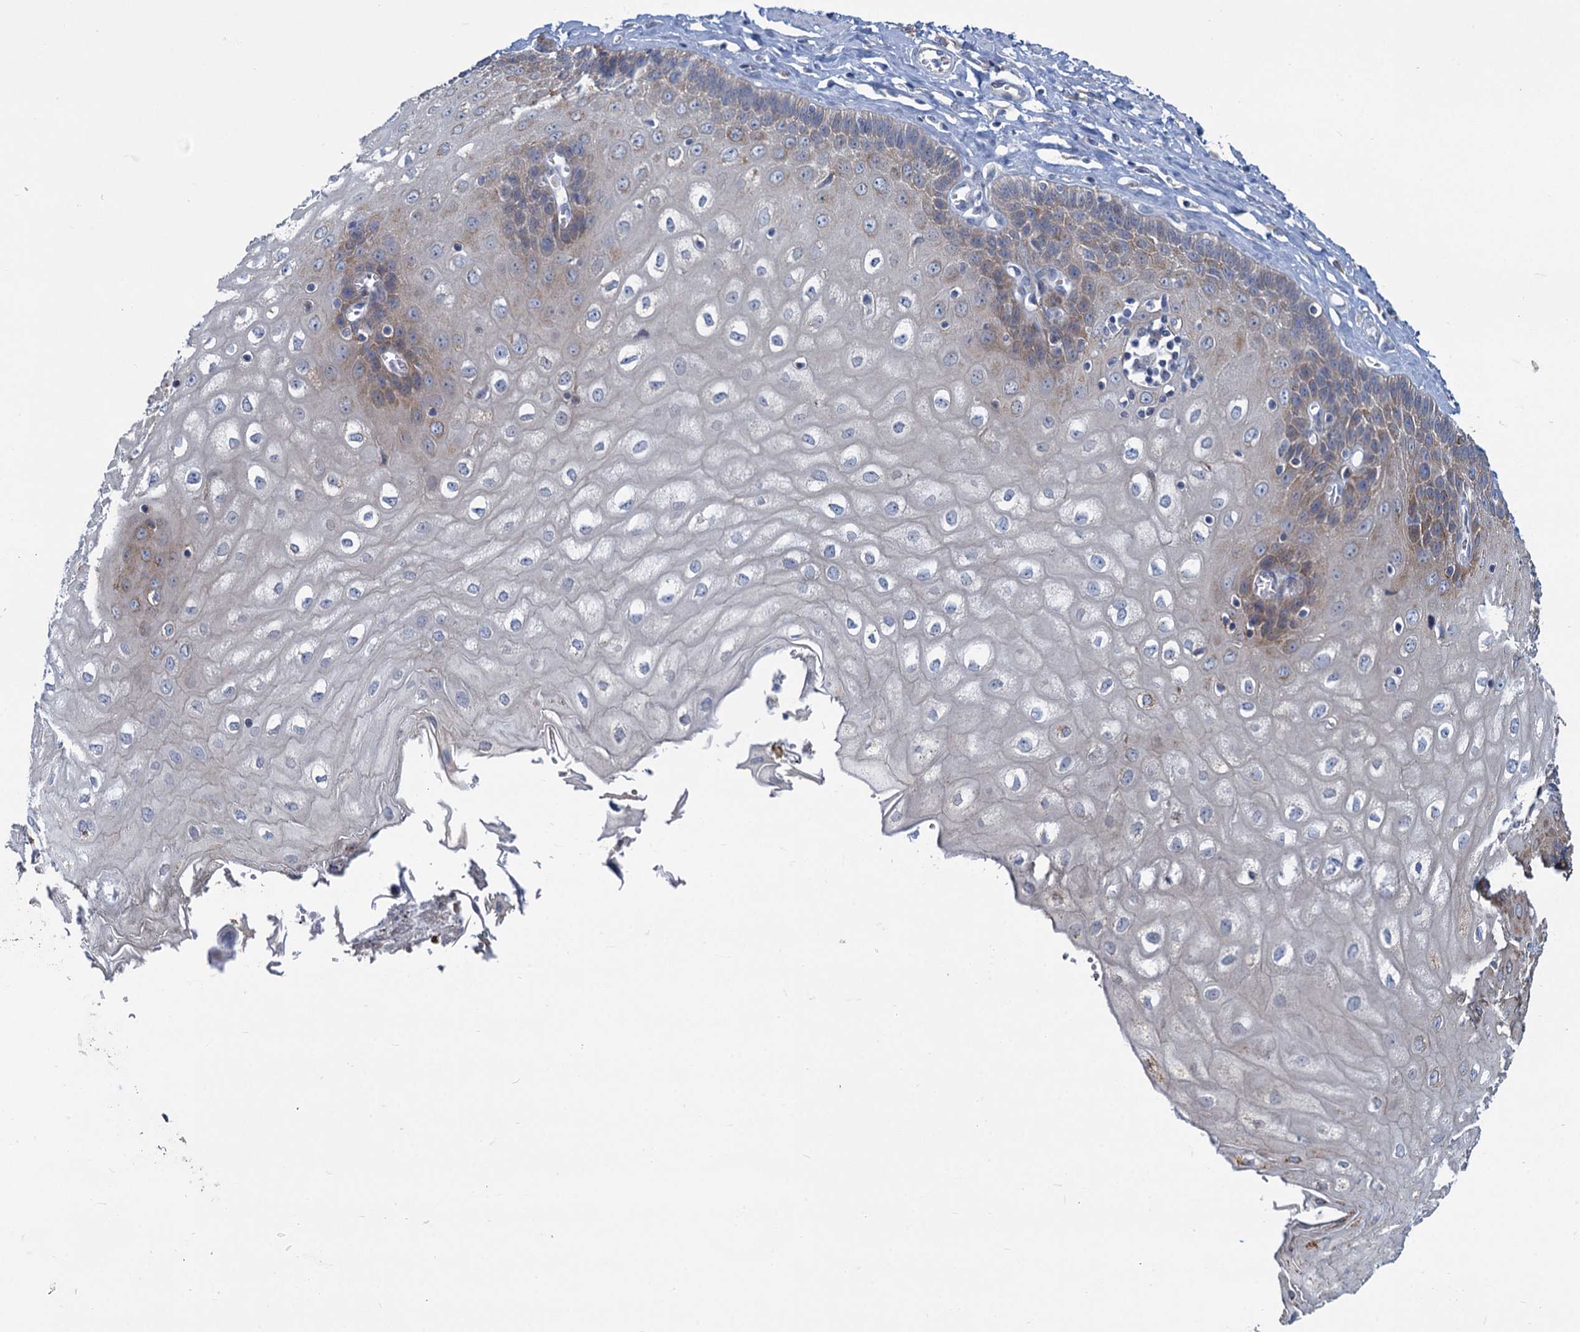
{"staining": {"intensity": "moderate", "quantity": "25%-75%", "location": "cytoplasmic/membranous"}, "tissue": "esophagus", "cell_type": "Squamous epithelial cells", "image_type": "normal", "snomed": [{"axis": "morphology", "description": "Normal tissue, NOS"}, {"axis": "topography", "description": "Esophagus"}], "caption": "Immunohistochemical staining of normal esophagus reveals 25%-75% levels of moderate cytoplasmic/membranous protein staining in about 25%-75% of squamous epithelial cells.", "gene": "PRSS35", "patient": {"sex": "male", "age": 60}}